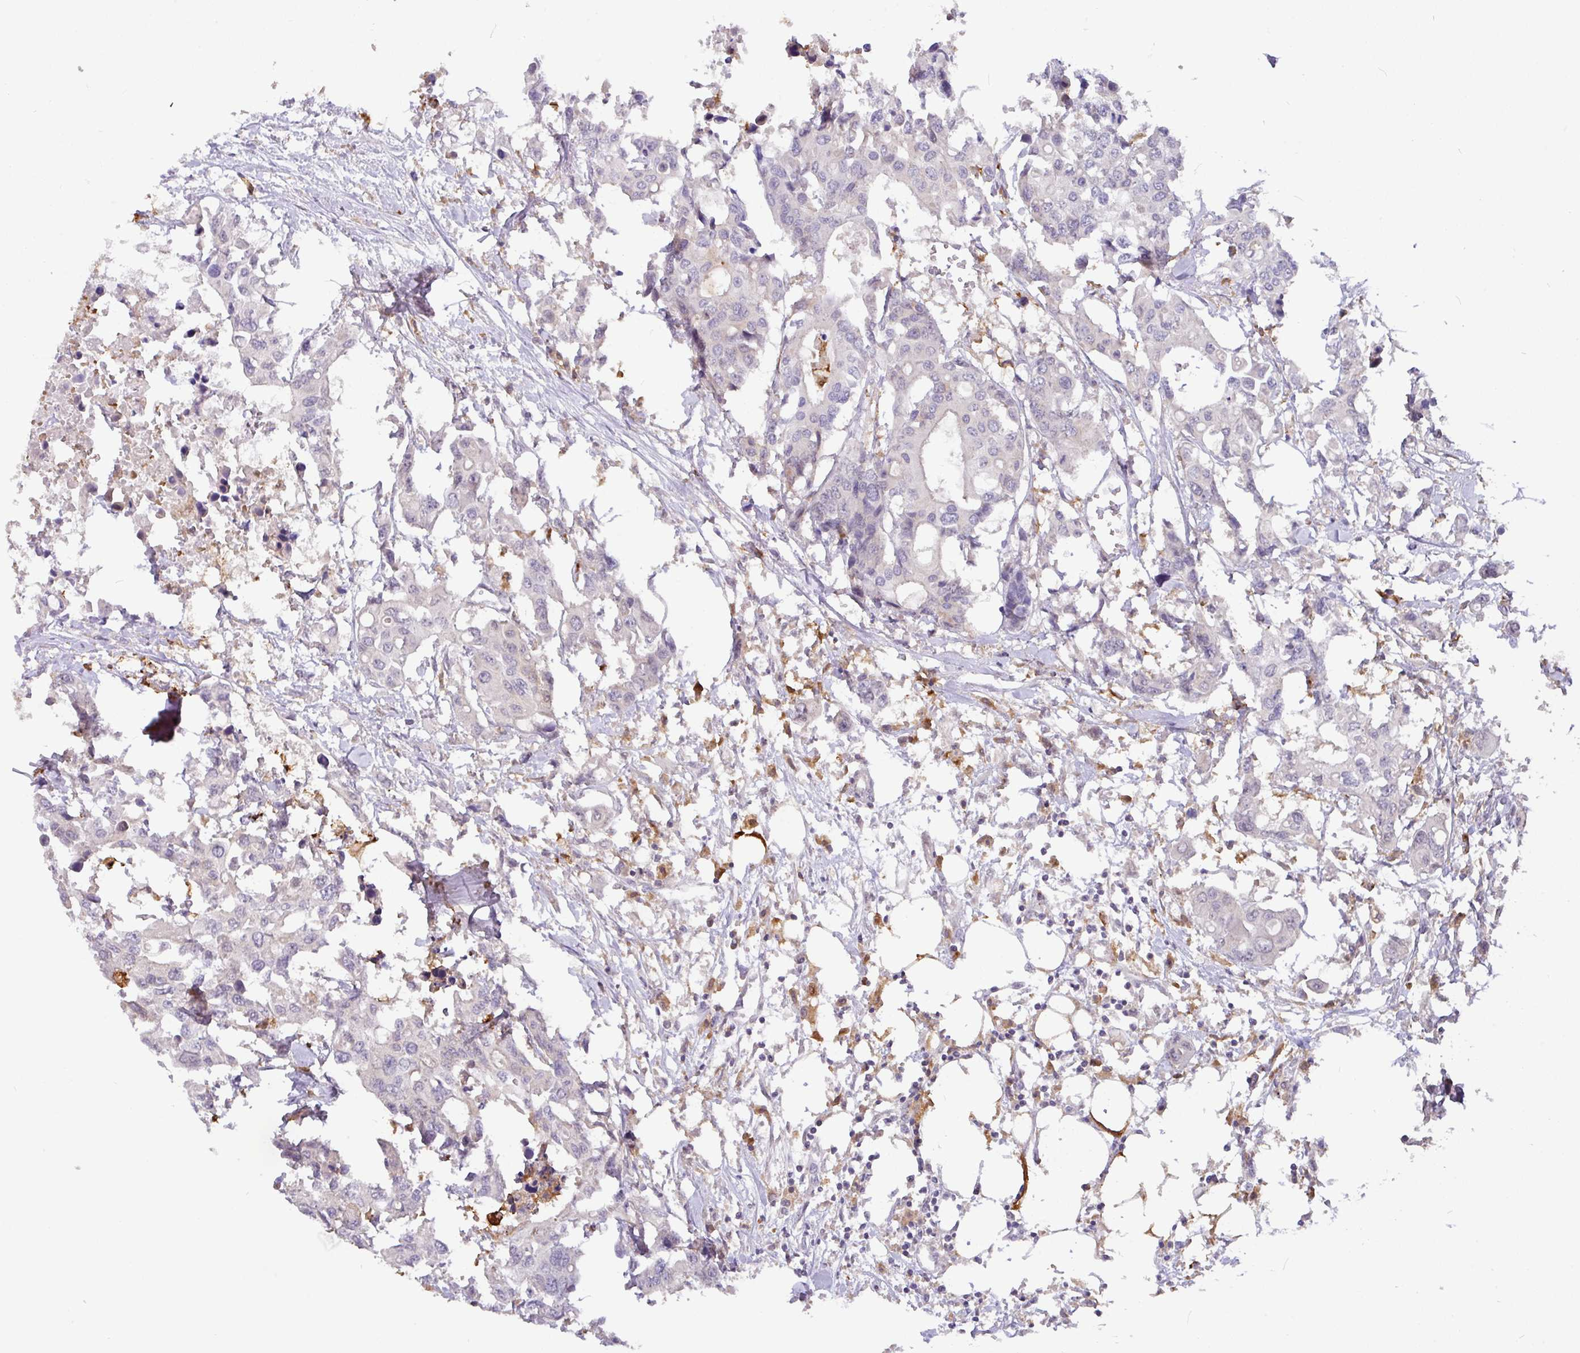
{"staining": {"intensity": "negative", "quantity": "none", "location": "none"}, "tissue": "colorectal cancer", "cell_type": "Tumor cells", "image_type": "cancer", "snomed": [{"axis": "morphology", "description": "Adenocarcinoma, NOS"}, {"axis": "topography", "description": "Colon"}], "caption": "The histopathology image demonstrates no significant staining in tumor cells of colorectal cancer (adenocarcinoma).", "gene": "GCNT7", "patient": {"sex": "male", "age": 77}}